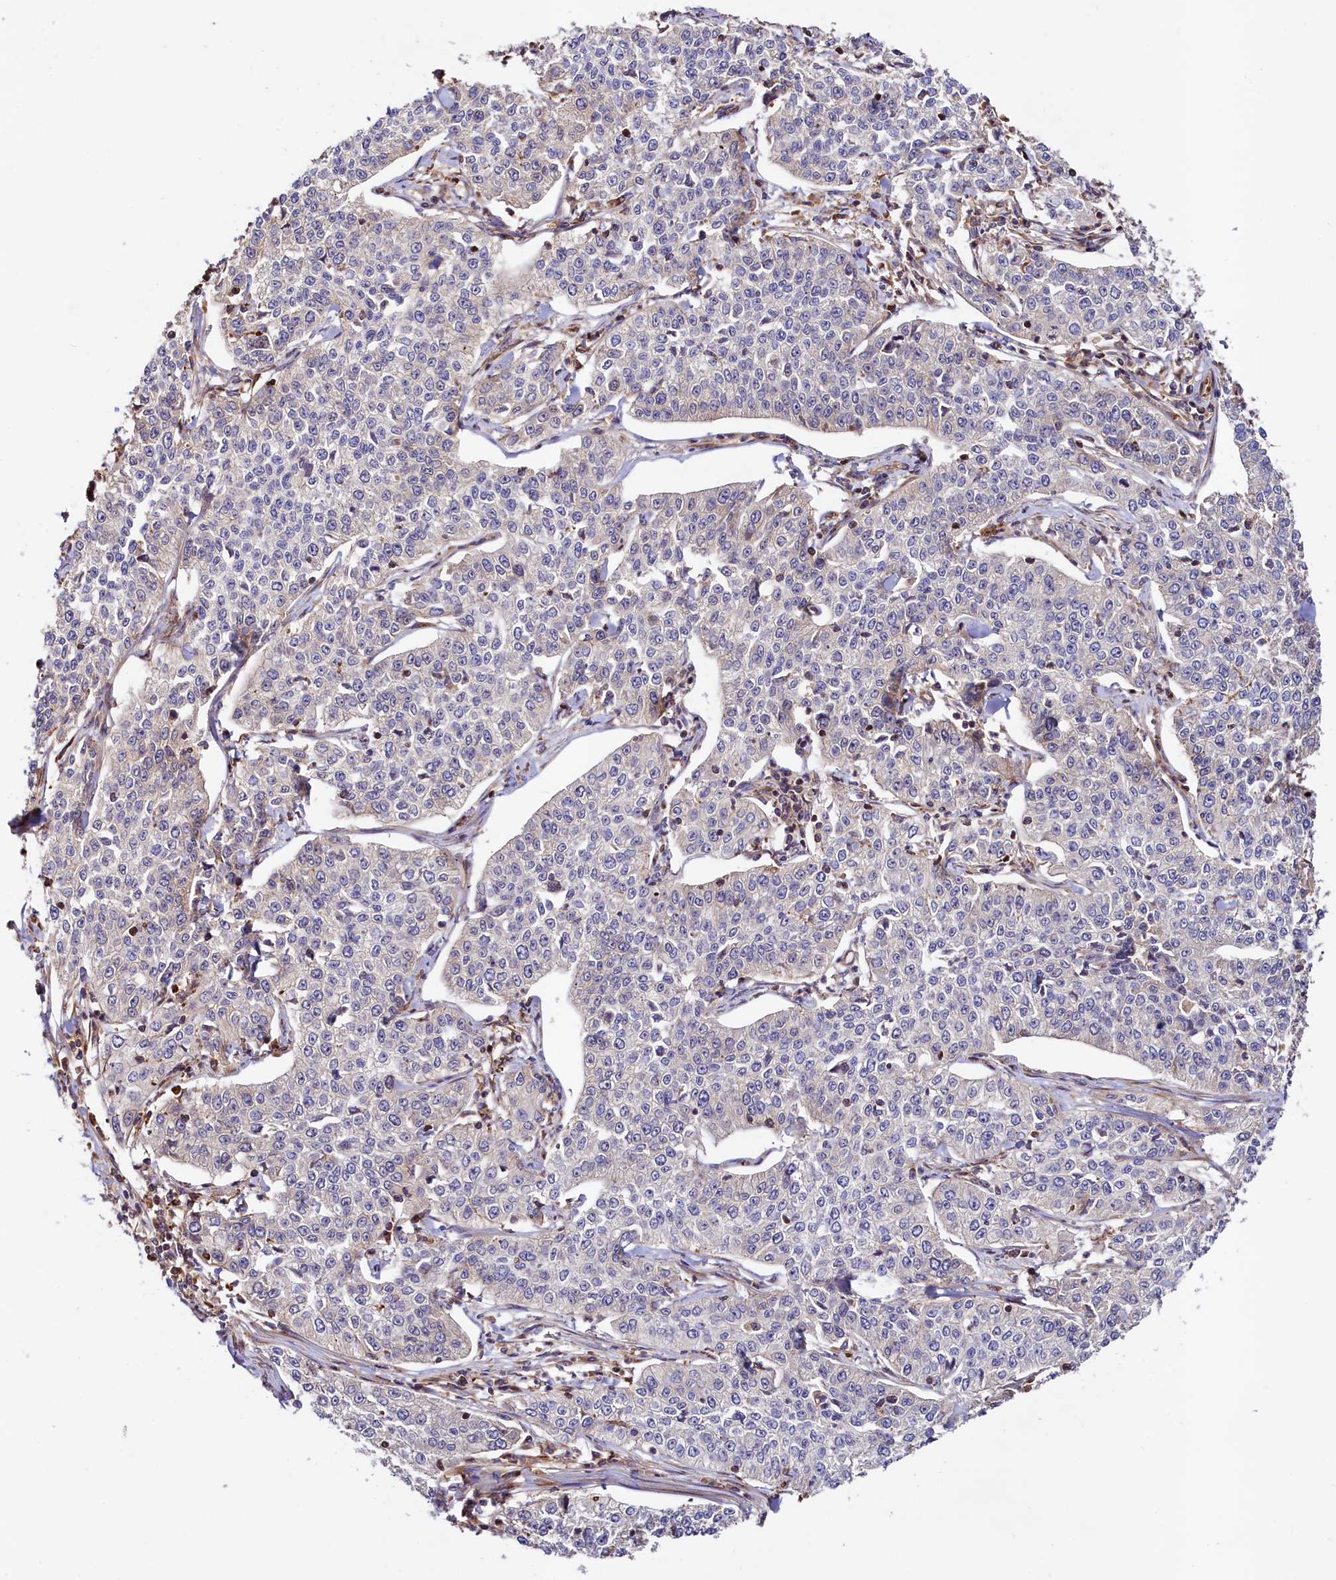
{"staining": {"intensity": "negative", "quantity": "none", "location": "none"}, "tissue": "cervical cancer", "cell_type": "Tumor cells", "image_type": "cancer", "snomed": [{"axis": "morphology", "description": "Squamous cell carcinoma, NOS"}, {"axis": "topography", "description": "Cervix"}], "caption": "A micrograph of human cervical cancer is negative for staining in tumor cells.", "gene": "KLHDC4", "patient": {"sex": "female", "age": 35}}